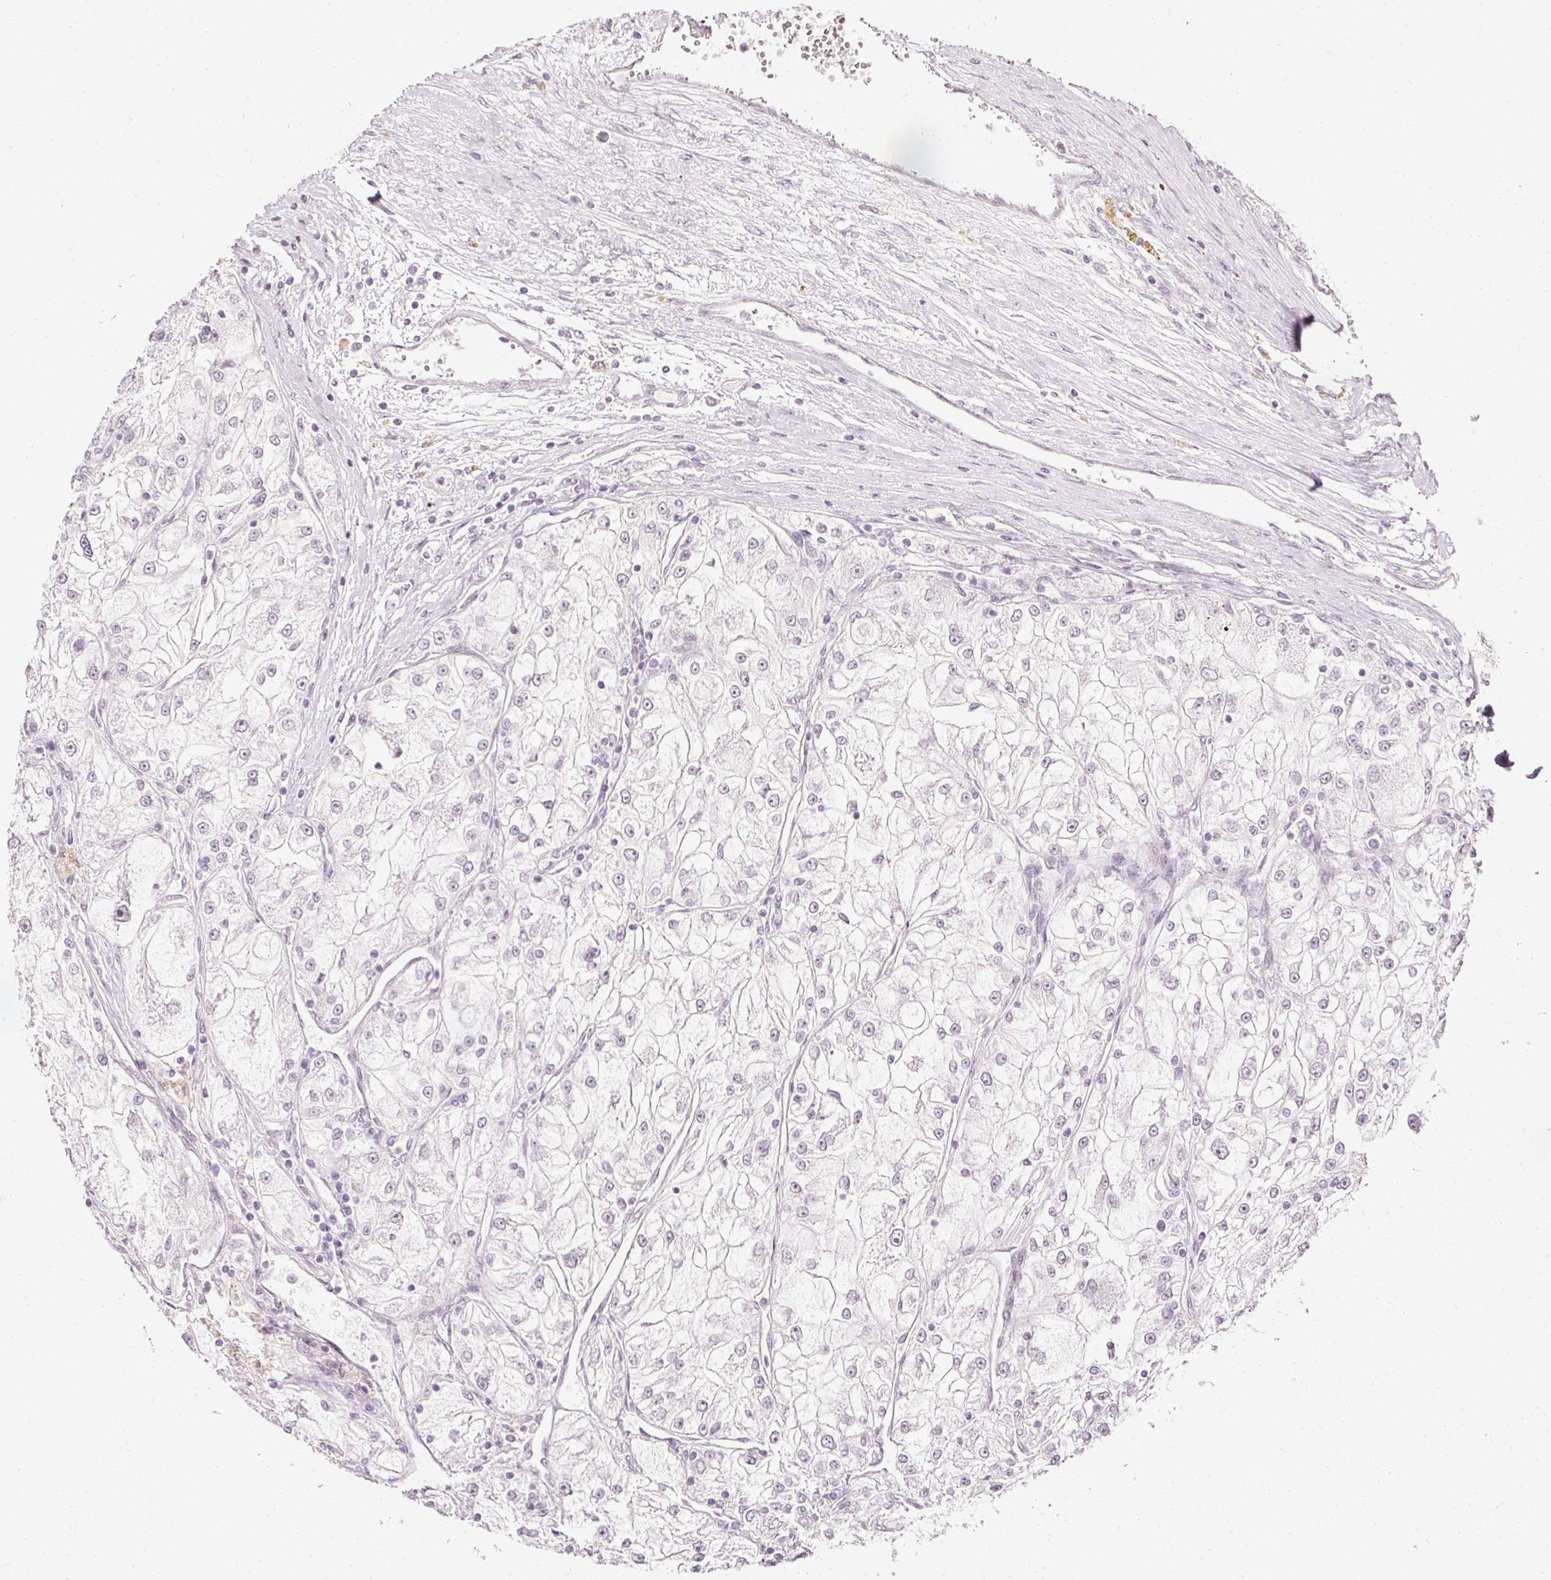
{"staining": {"intensity": "weak", "quantity": "<25%", "location": "nuclear"}, "tissue": "renal cancer", "cell_type": "Tumor cells", "image_type": "cancer", "snomed": [{"axis": "morphology", "description": "Adenocarcinoma, NOS"}, {"axis": "topography", "description": "Kidney"}], "caption": "This image is of renal cancer (adenocarcinoma) stained with immunohistochemistry to label a protein in brown with the nuclei are counter-stained blue. There is no expression in tumor cells. (Brightfield microscopy of DAB immunohistochemistry (IHC) at high magnification).", "gene": "ELAVL3", "patient": {"sex": "female", "age": 72}}